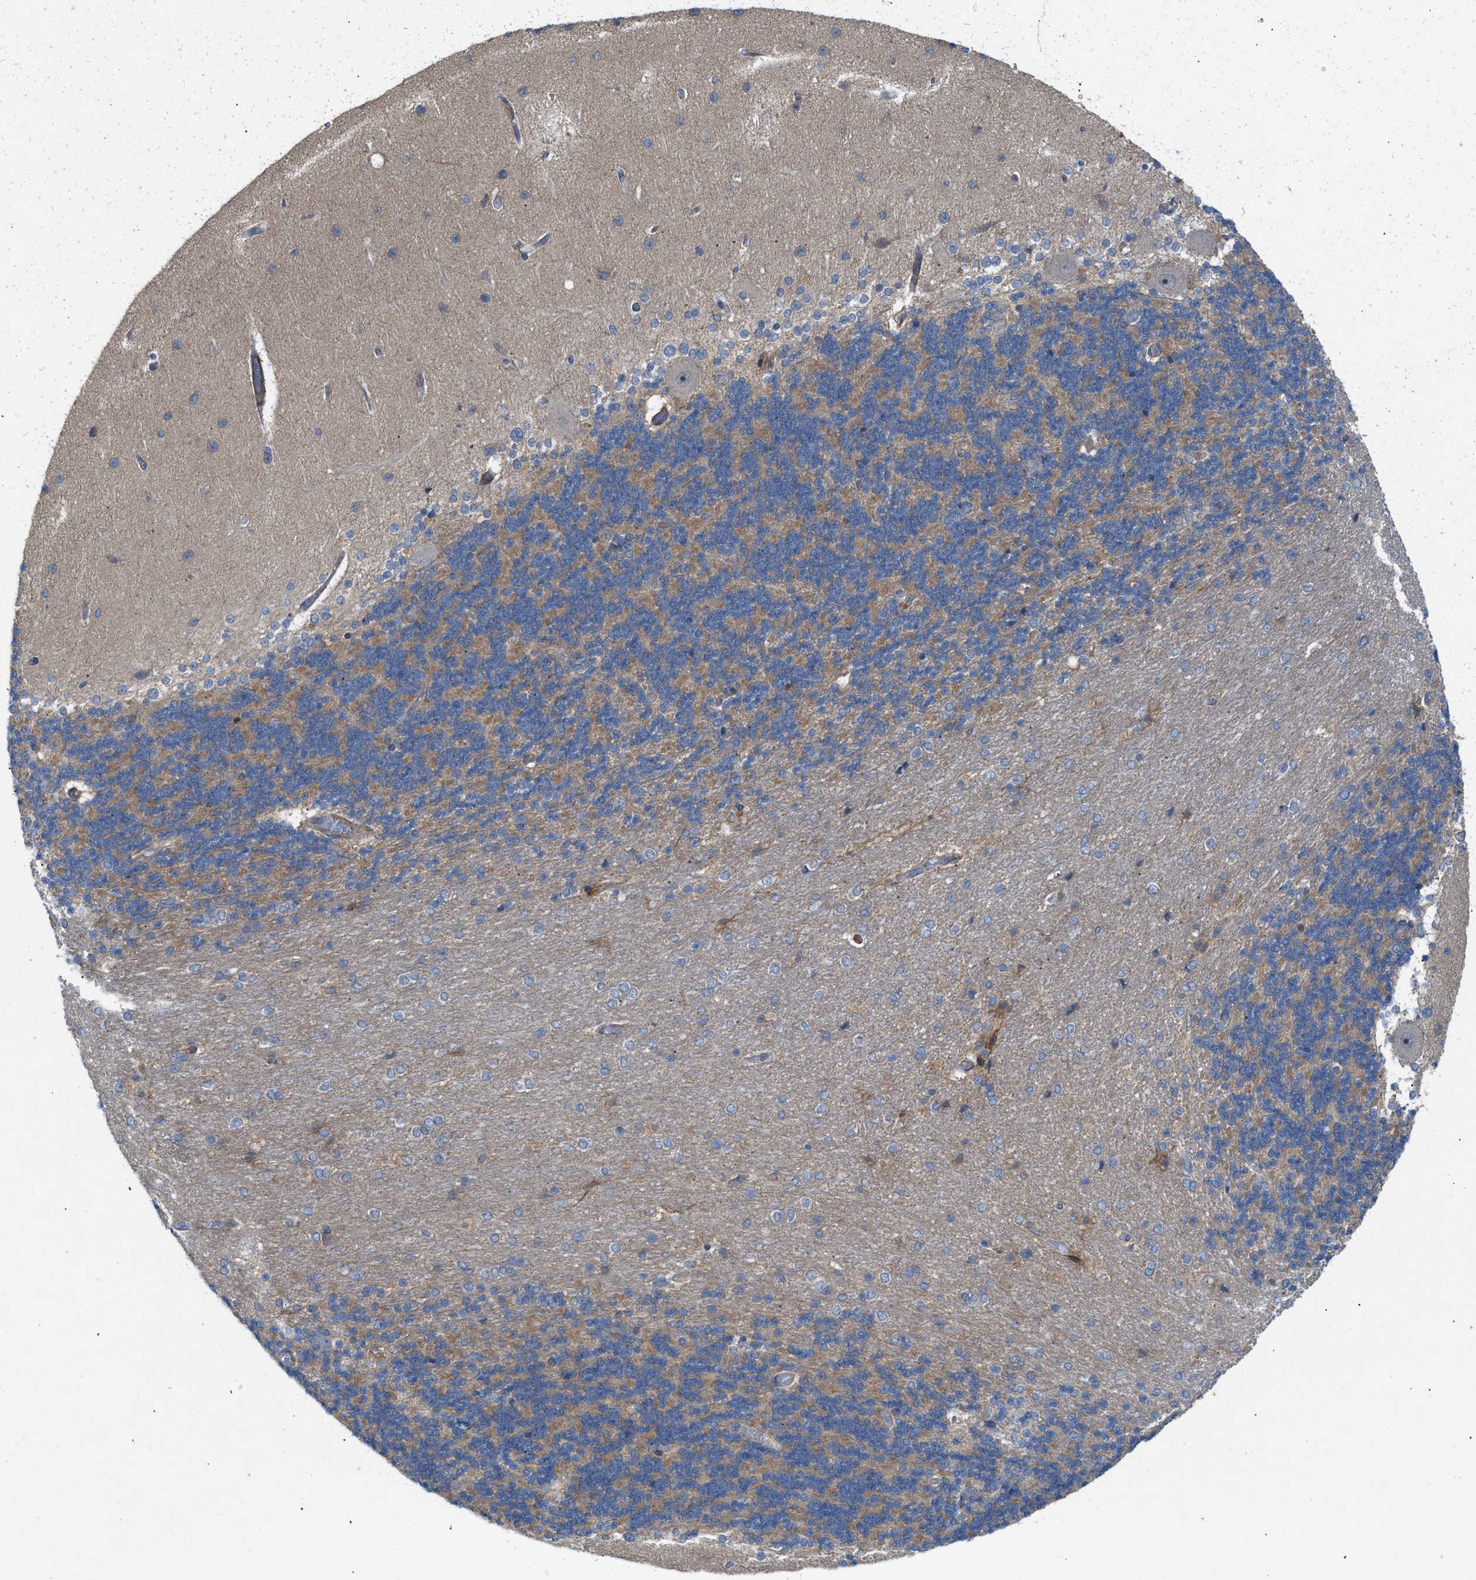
{"staining": {"intensity": "weak", "quantity": "<25%", "location": "cytoplasmic/membranous"}, "tissue": "cerebellum", "cell_type": "Cells in granular layer", "image_type": "normal", "snomed": [{"axis": "morphology", "description": "Normal tissue, NOS"}, {"axis": "topography", "description": "Cerebellum"}], "caption": "Unremarkable cerebellum was stained to show a protein in brown. There is no significant staining in cells in granular layer. Brightfield microscopy of IHC stained with DAB (3,3'-diaminobenzidine) (brown) and hematoxylin (blue), captured at high magnification.", "gene": "CYB5D1", "patient": {"sex": "female", "age": 54}}